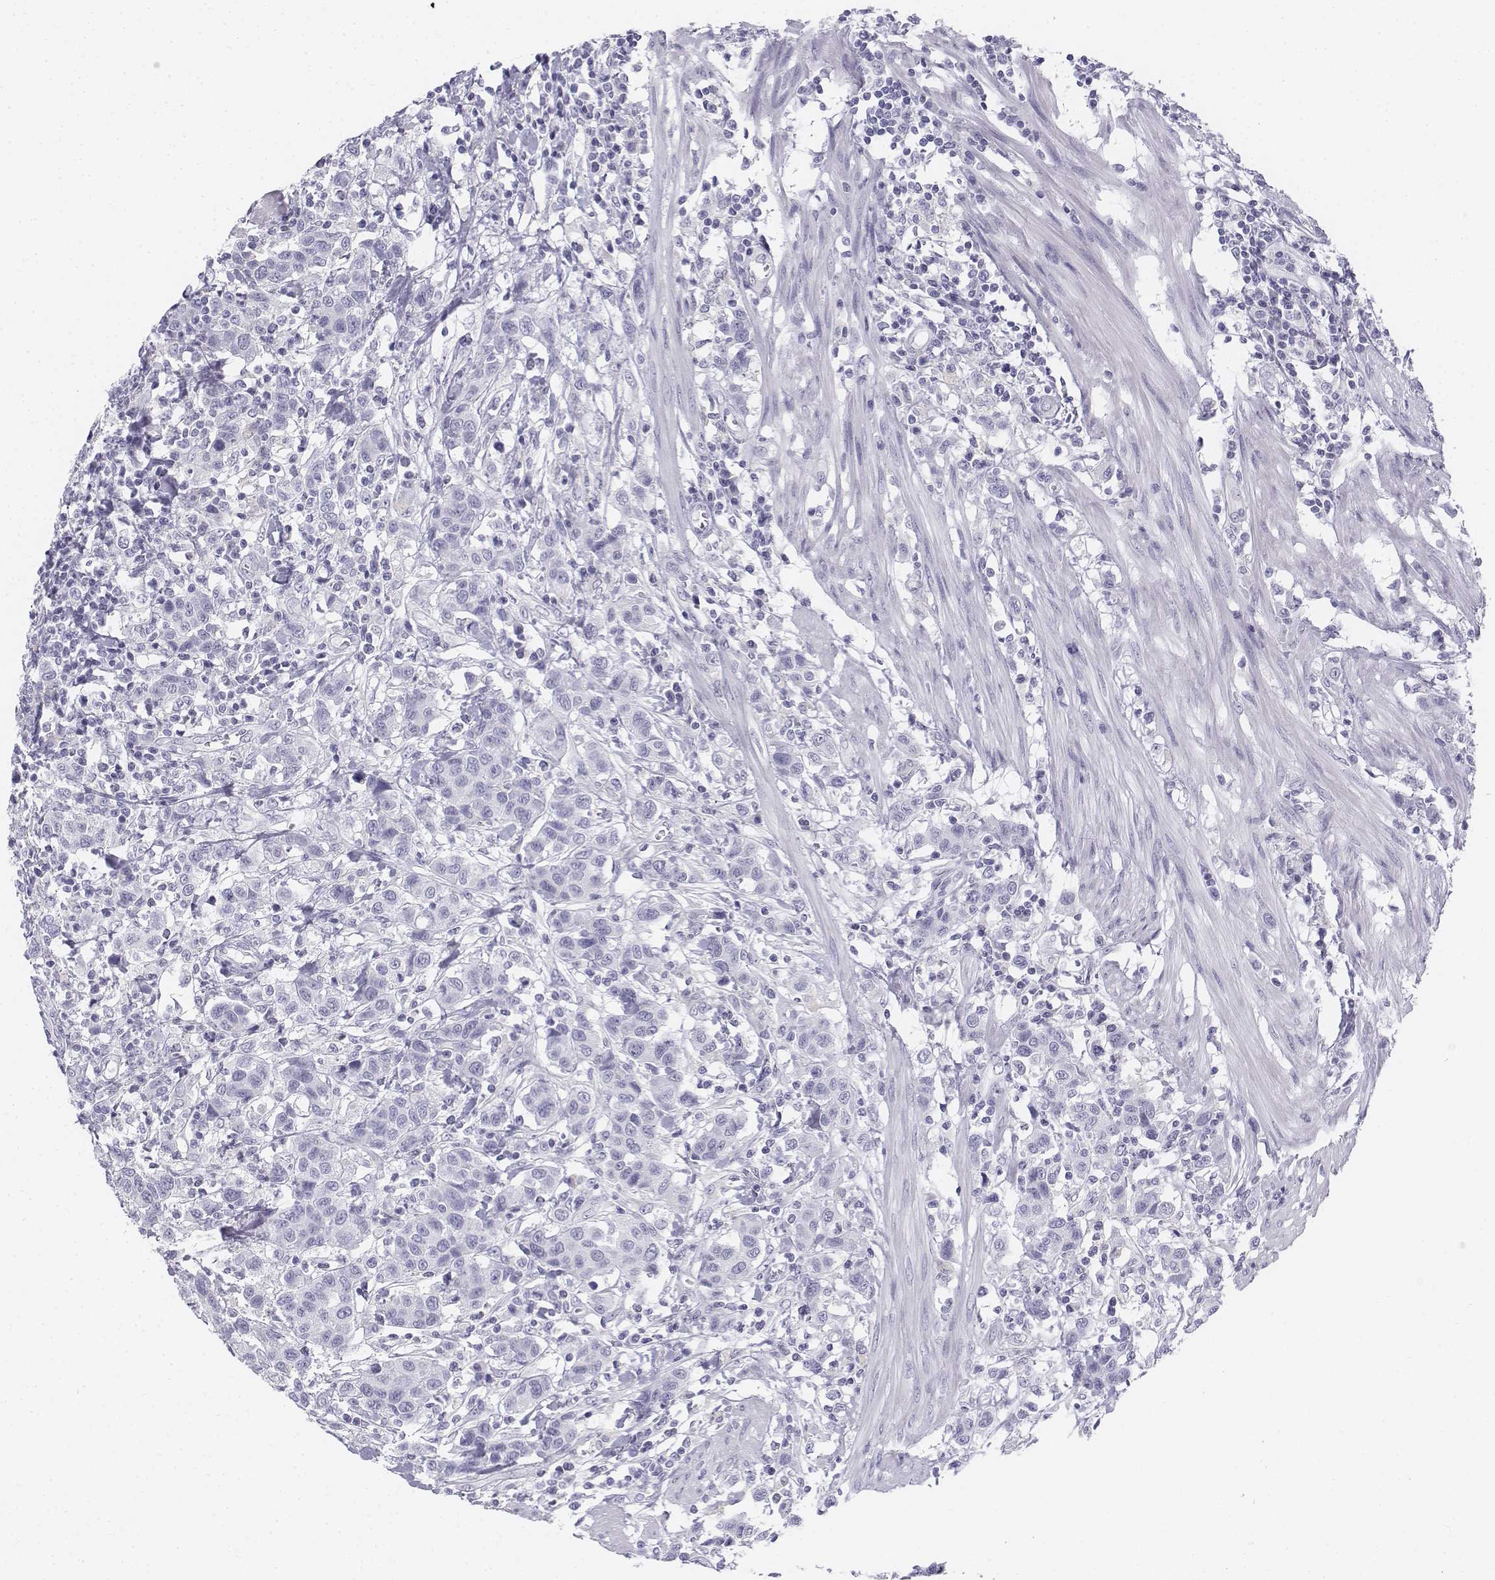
{"staining": {"intensity": "negative", "quantity": "none", "location": "none"}, "tissue": "urothelial cancer", "cell_type": "Tumor cells", "image_type": "cancer", "snomed": [{"axis": "morphology", "description": "Urothelial carcinoma, High grade"}, {"axis": "topography", "description": "Urinary bladder"}], "caption": "High power microscopy histopathology image of an immunohistochemistry (IHC) photomicrograph of urothelial cancer, revealing no significant expression in tumor cells. (Brightfield microscopy of DAB IHC at high magnification).", "gene": "TH", "patient": {"sex": "female", "age": 58}}